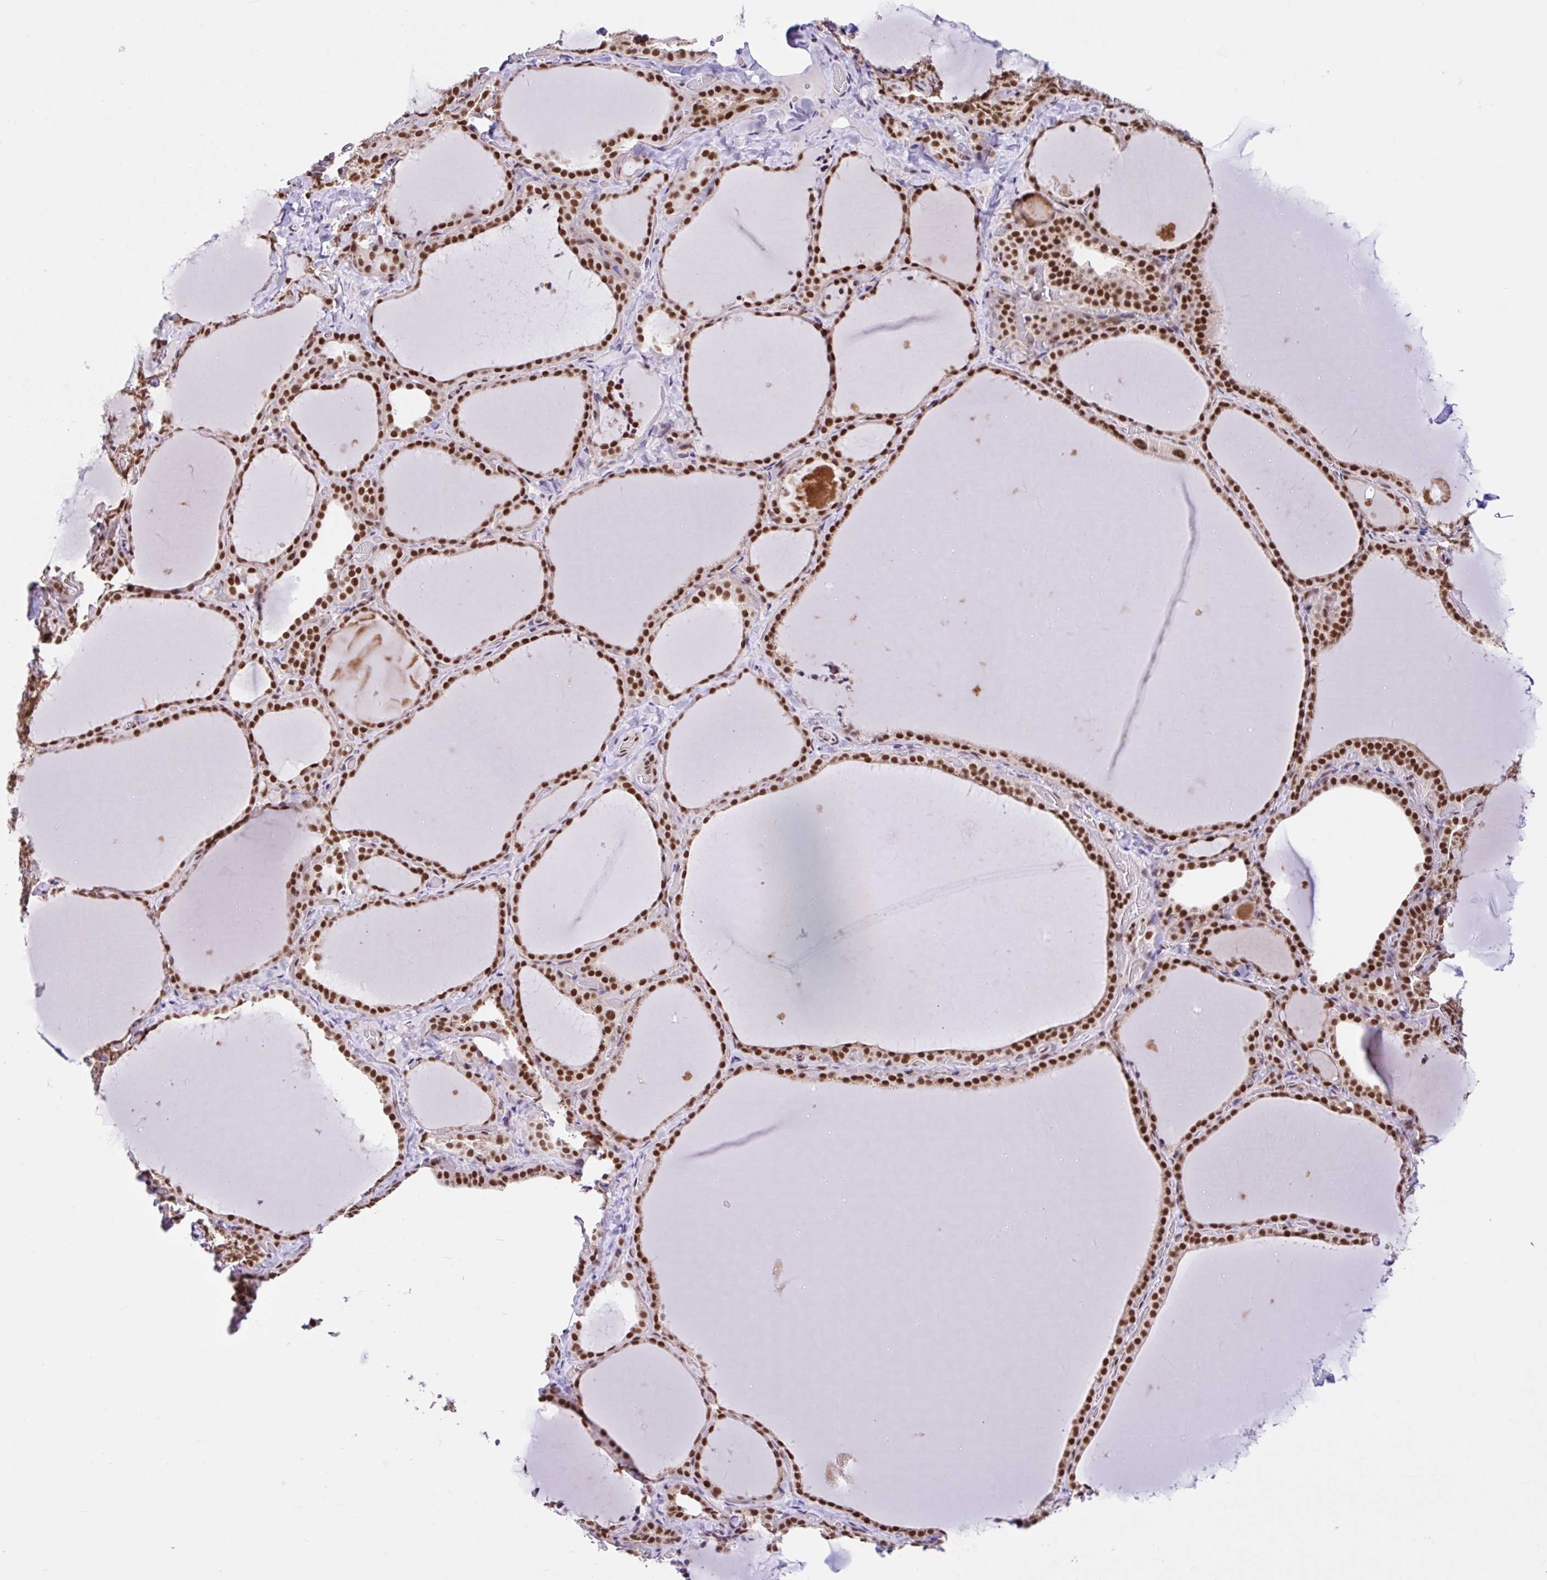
{"staining": {"intensity": "strong", "quantity": ">75%", "location": "nuclear"}, "tissue": "thyroid gland", "cell_type": "Glandular cells", "image_type": "normal", "snomed": [{"axis": "morphology", "description": "Normal tissue, NOS"}, {"axis": "topography", "description": "Thyroid gland"}], "caption": "Glandular cells exhibit high levels of strong nuclear staining in approximately >75% of cells in normal thyroid gland.", "gene": "CCDC12", "patient": {"sex": "female", "age": 22}}